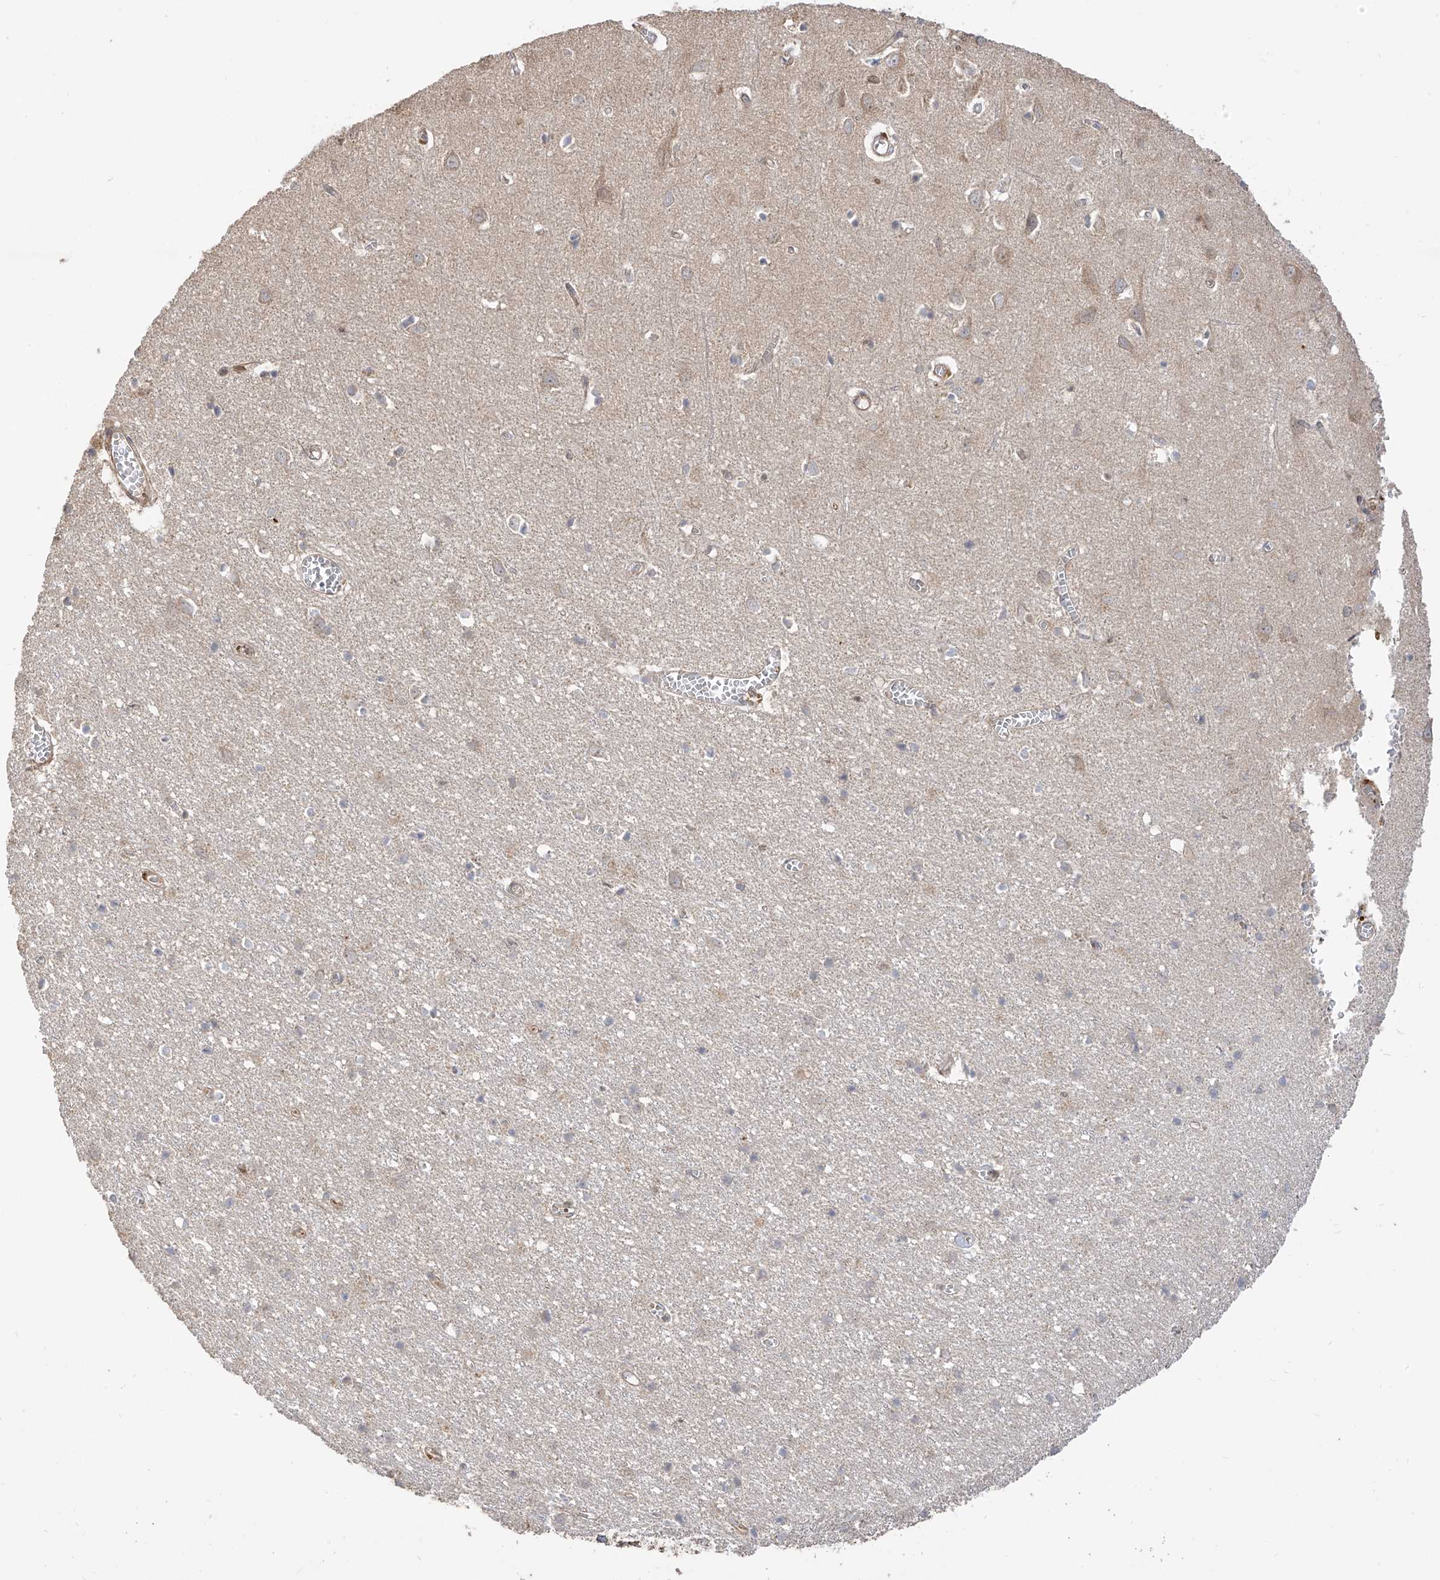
{"staining": {"intensity": "weak", "quantity": ">75%", "location": "cytoplasmic/membranous"}, "tissue": "cerebral cortex", "cell_type": "Endothelial cells", "image_type": "normal", "snomed": [{"axis": "morphology", "description": "Normal tissue, NOS"}, {"axis": "topography", "description": "Cerebral cortex"}], "caption": "Cerebral cortex stained for a protein (brown) shows weak cytoplasmic/membranous positive positivity in approximately >75% of endothelial cells.", "gene": "ATAD2B", "patient": {"sex": "female", "age": 64}}